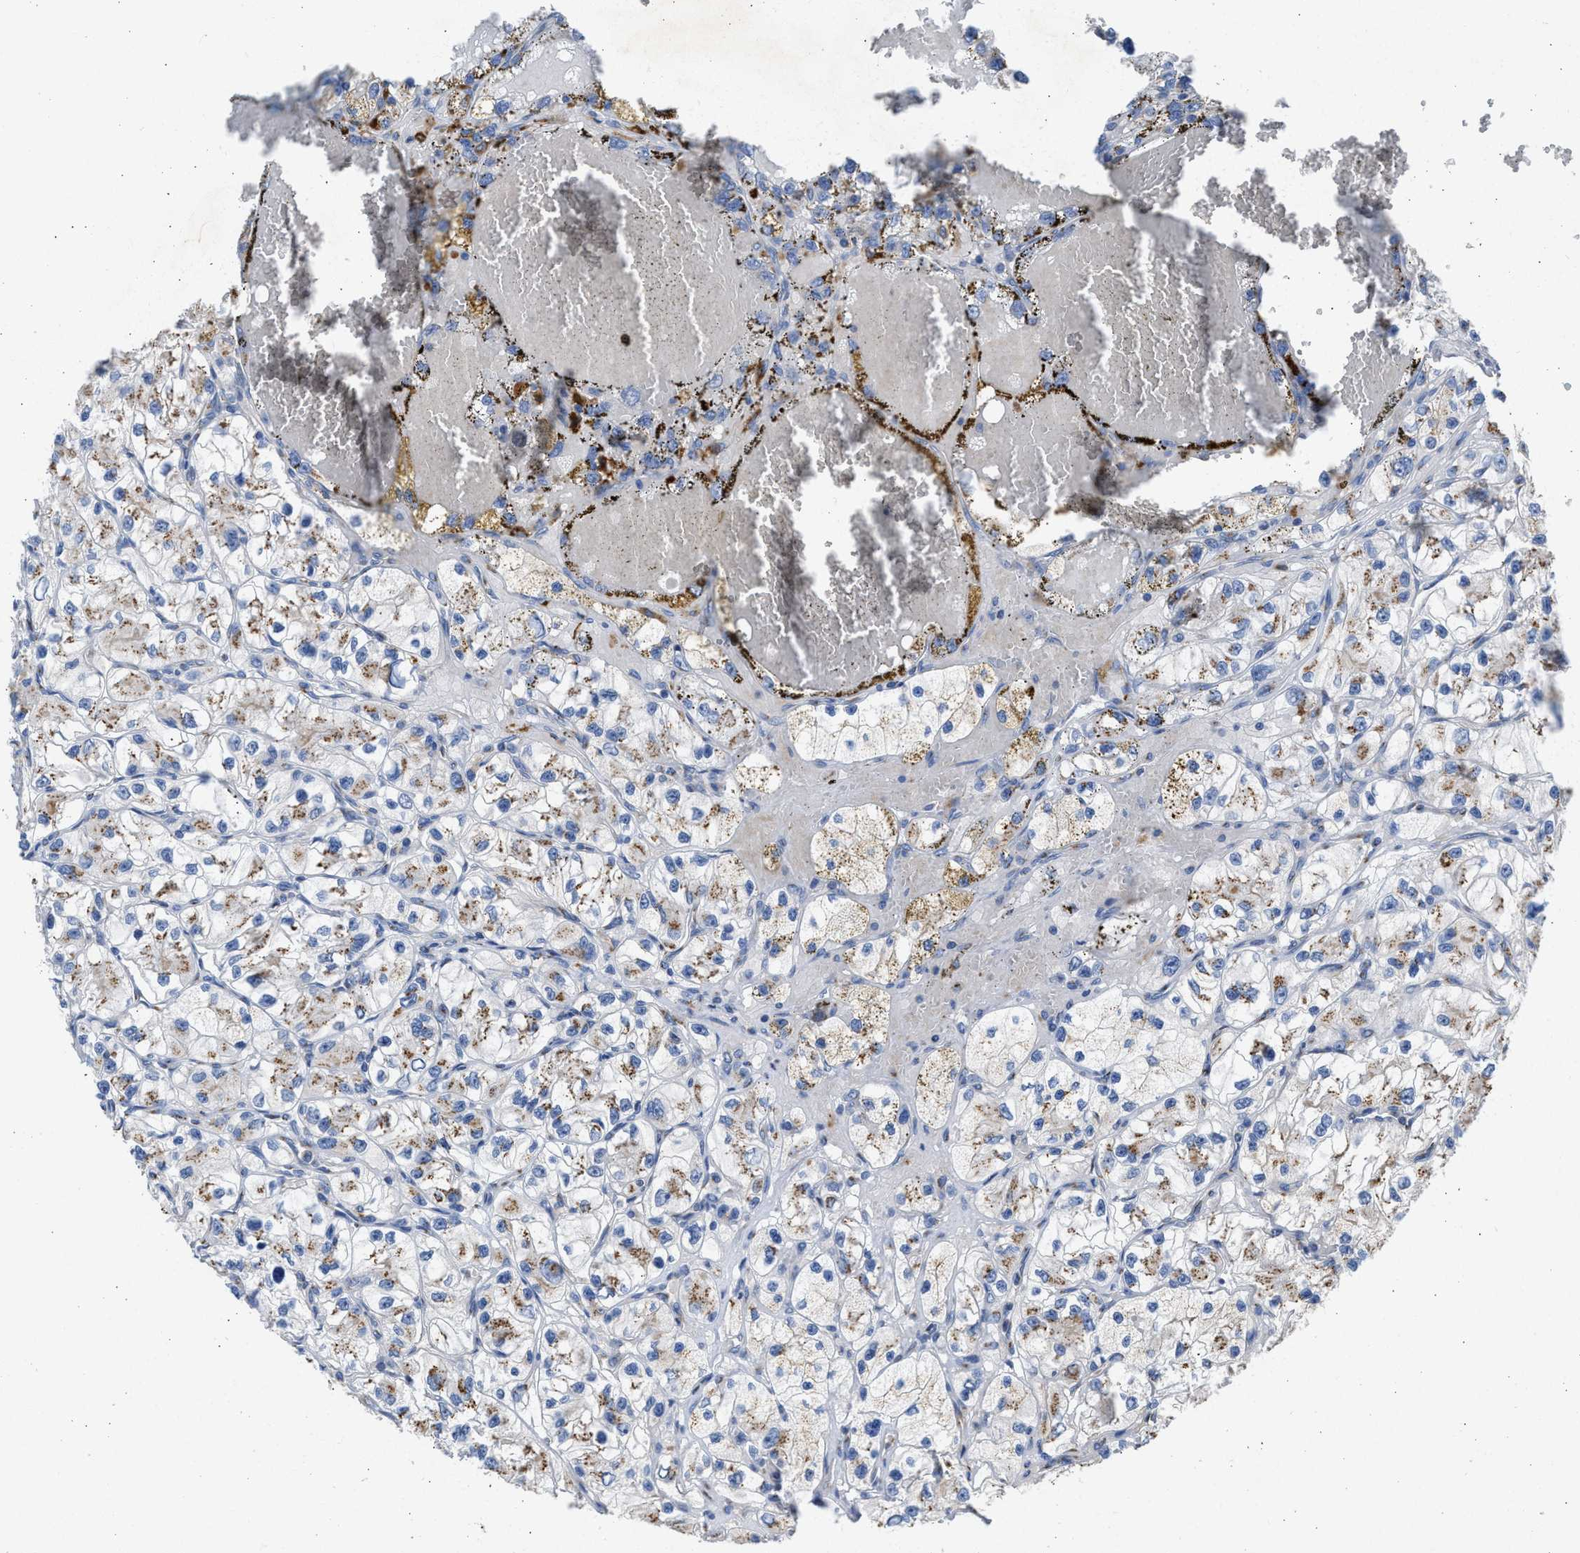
{"staining": {"intensity": "moderate", "quantity": "25%-75%", "location": "cytoplasmic/membranous"}, "tissue": "renal cancer", "cell_type": "Tumor cells", "image_type": "cancer", "snomed": [{"axis": "morphology", "description": "Adenocarcinoma, NOS"}, {"axis": "topography", "description": "Kidney"}], "caption": "This is a histology image of immunohistochemistry (IHC) staining of renal cancer (adenocarcinoma), which shows moderate staining in the cytoplasmic/membranous of tumor cells.", "gene": "IPO8", "patient": {"sex": "female", "age": 57}}